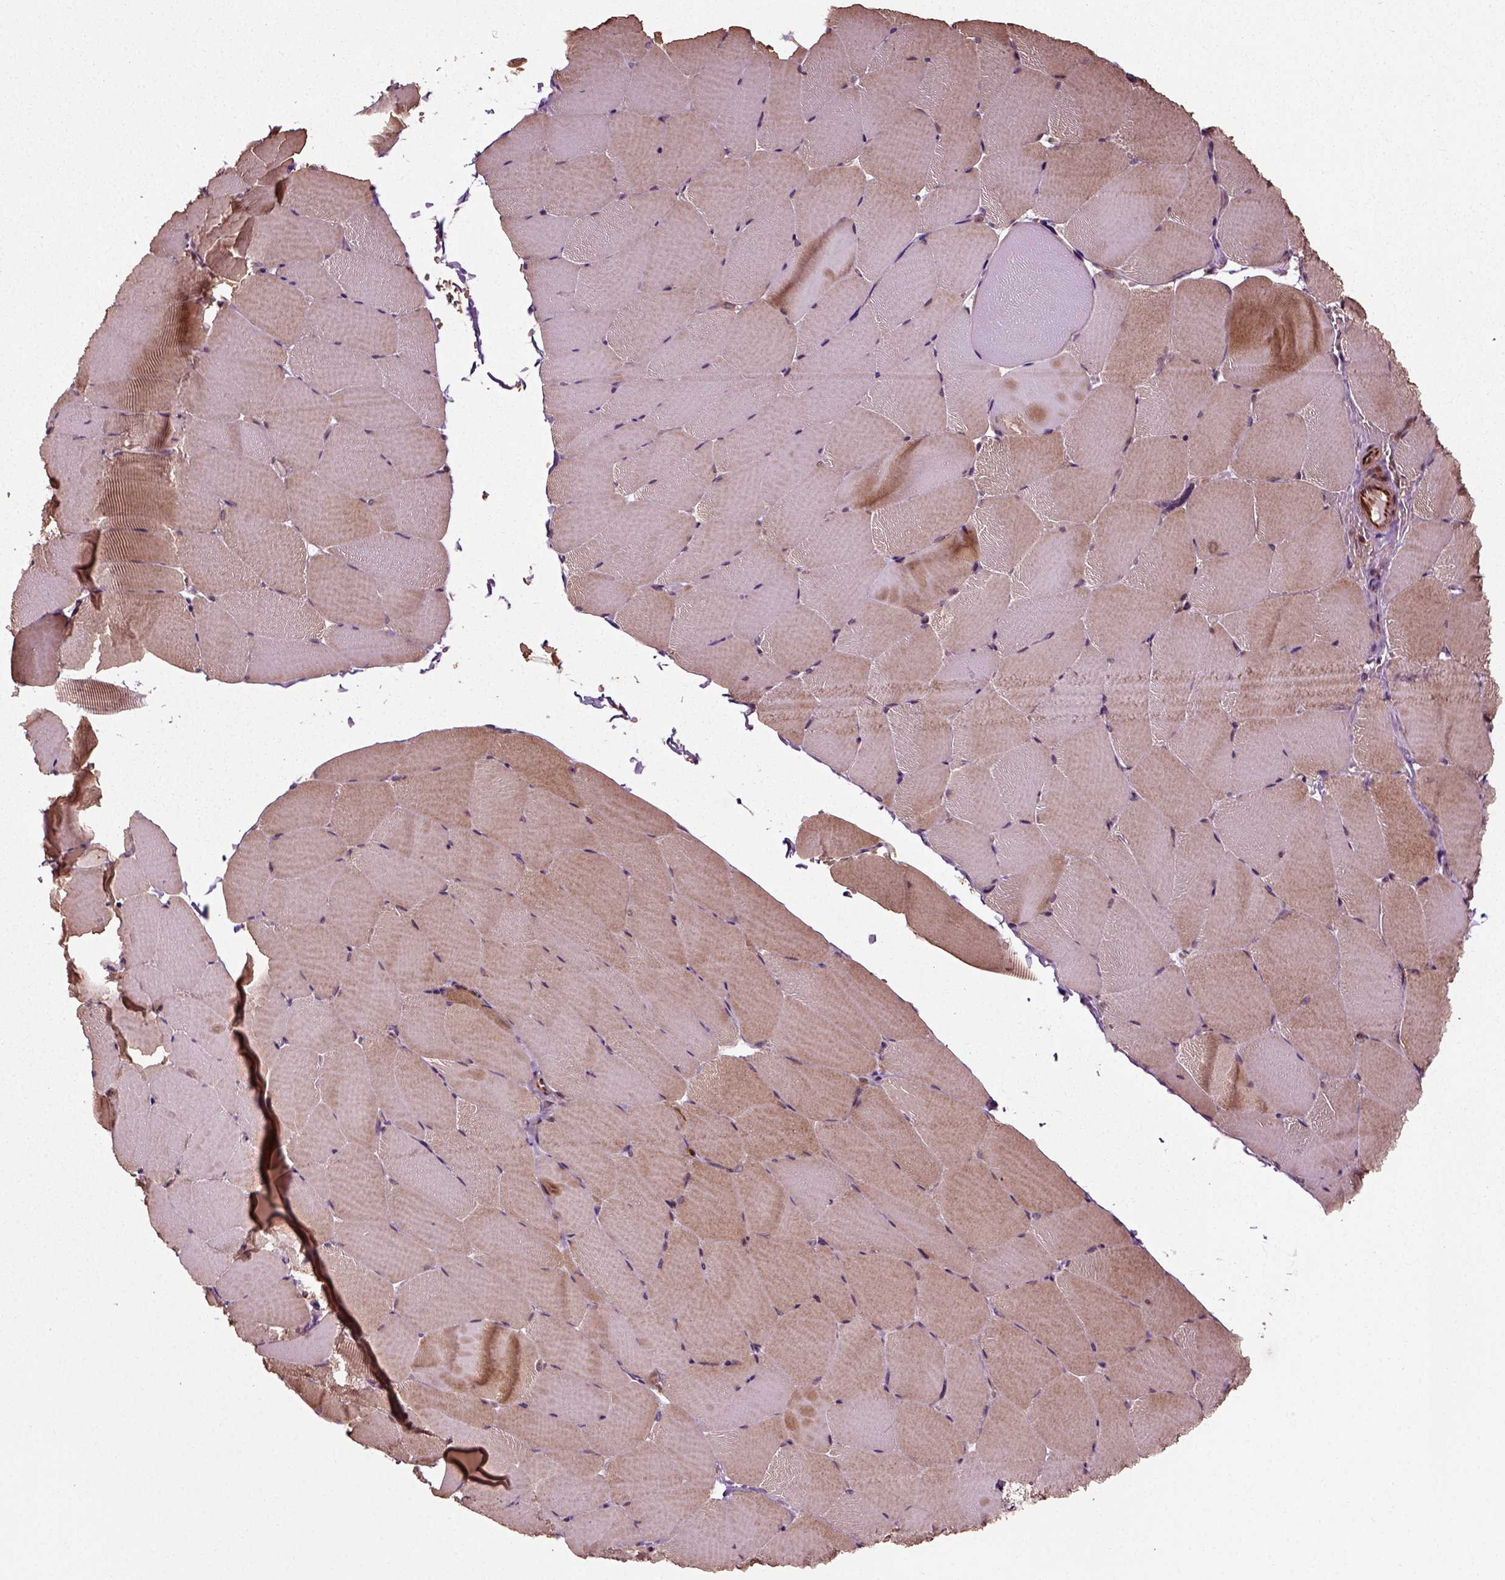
{"staining": {"intensity": "moderate", "quantity": "25%-75%", "location": "cytoplasmic/membranous"}, "tissue": "skeletal muscle", "cell_type": "Myocytes", "image_type": "normal", "snomed": [{"axis": "morphology", "description": "Normal tissue, NOS"}, {"axis": "topography", "description": "Skeletal muscle"}], "caption": "A photomicrograph of human skeletal muscle stained for a protein displays moderate cytoplasmic/membranous brown staining in myocytes. The staining is performed using DAB (3,3'-diaminobenzidine) brown chromogen to label protein expression. The nuclei are counter-stained blue using hematoxylin.", "gene": "PLCD3", "patient": {"sex": "female", "age": 37}}